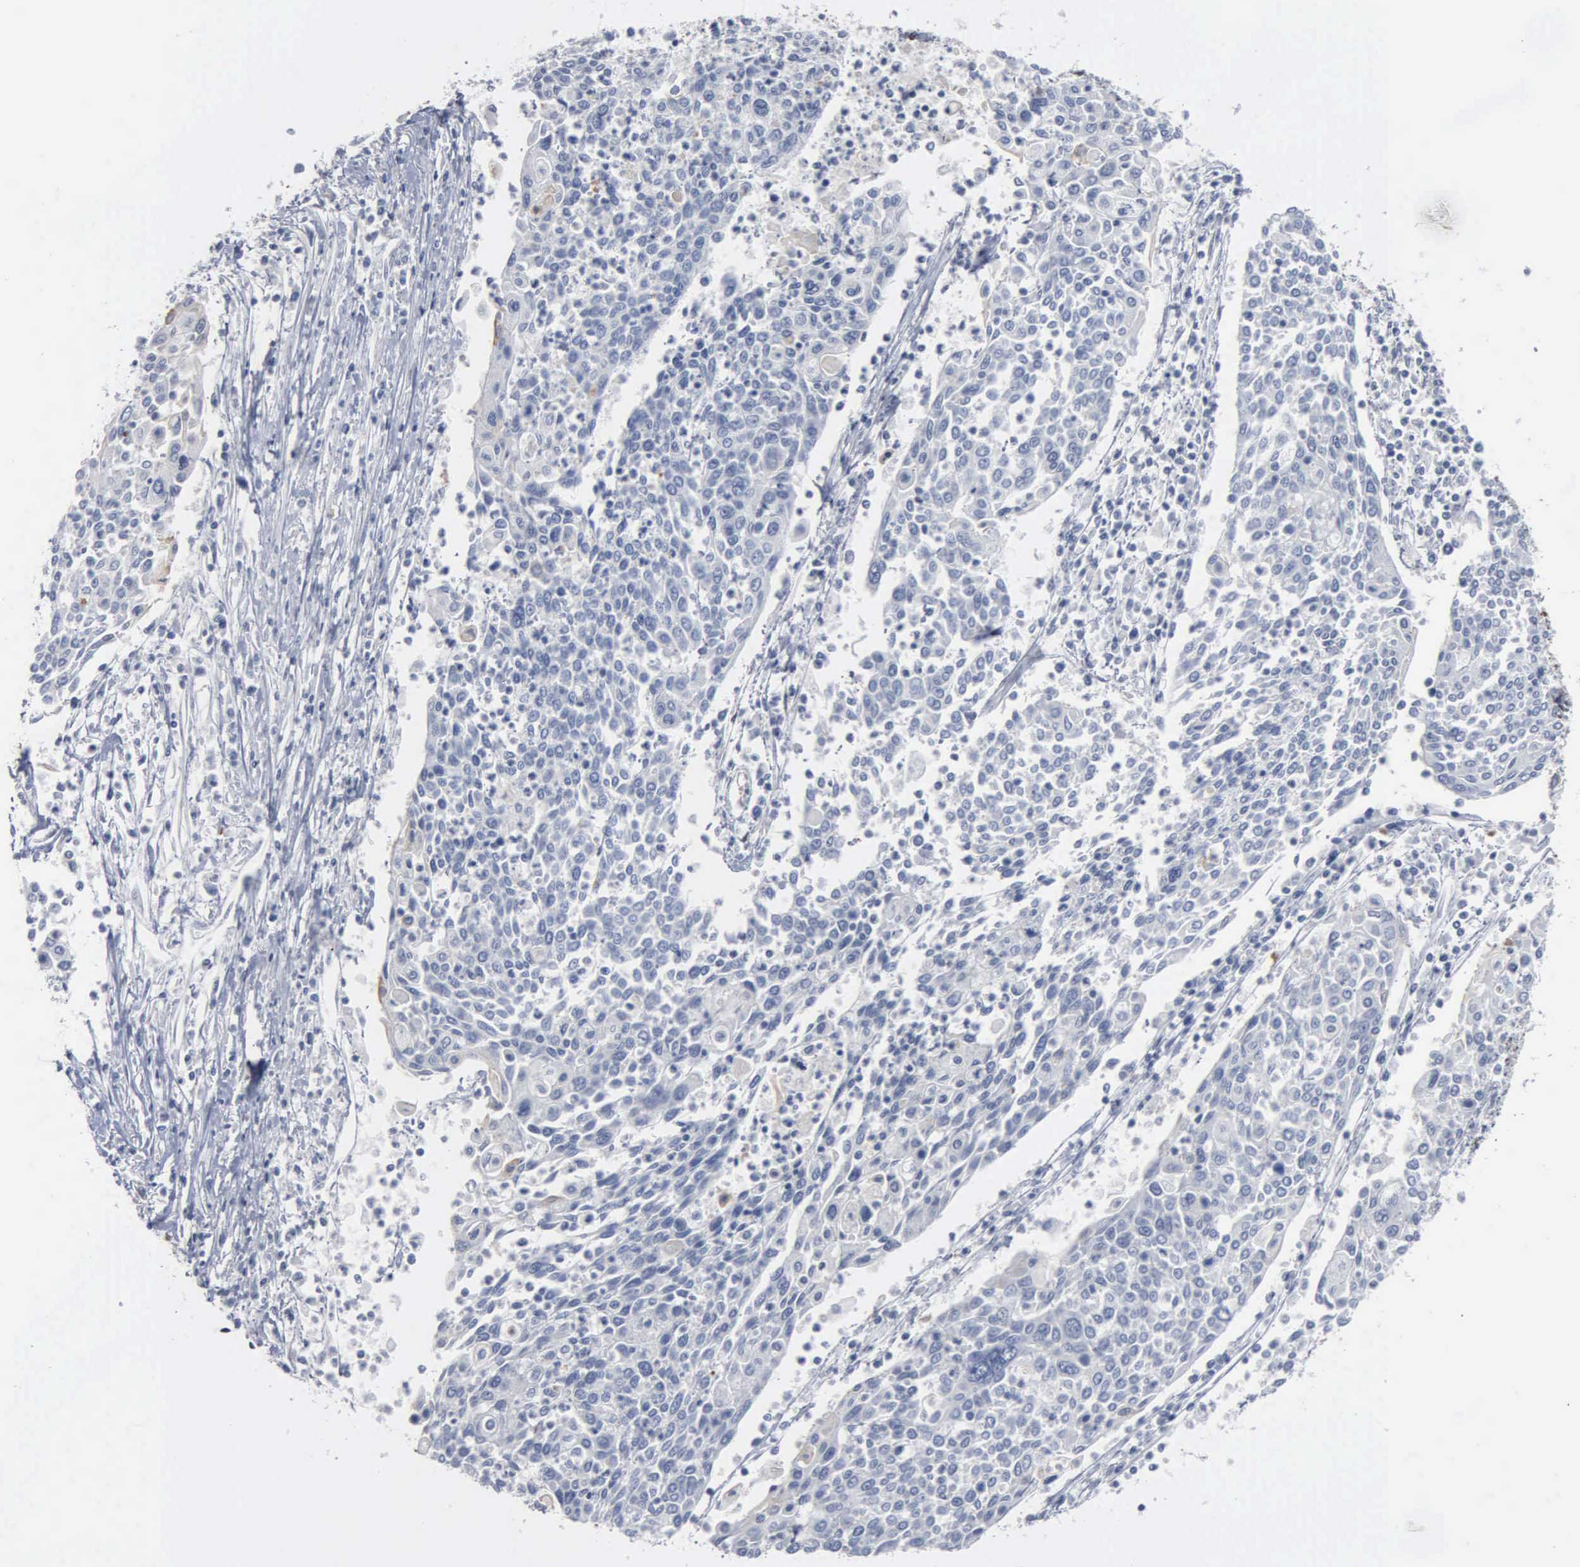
{"staining": {"intensity": "negative", "quantity": "none", "location": "none"}, "tissue": "cervical cancer", "cell_type": "Tumor cells", "image_type": "cancer", "snomed": [{"axis": "morphology", "description": "Squamous cell carcinoma, NOS"}, {"axis": "topography", "description": "Cervix"}], "caption": "DAB immunohistochemical staining of squamous cell carcinoma (cervical) exhibits no significant expression in tumor cells.", "gene": "FGF2", "patient": {"sex": "female", "age": 40}}